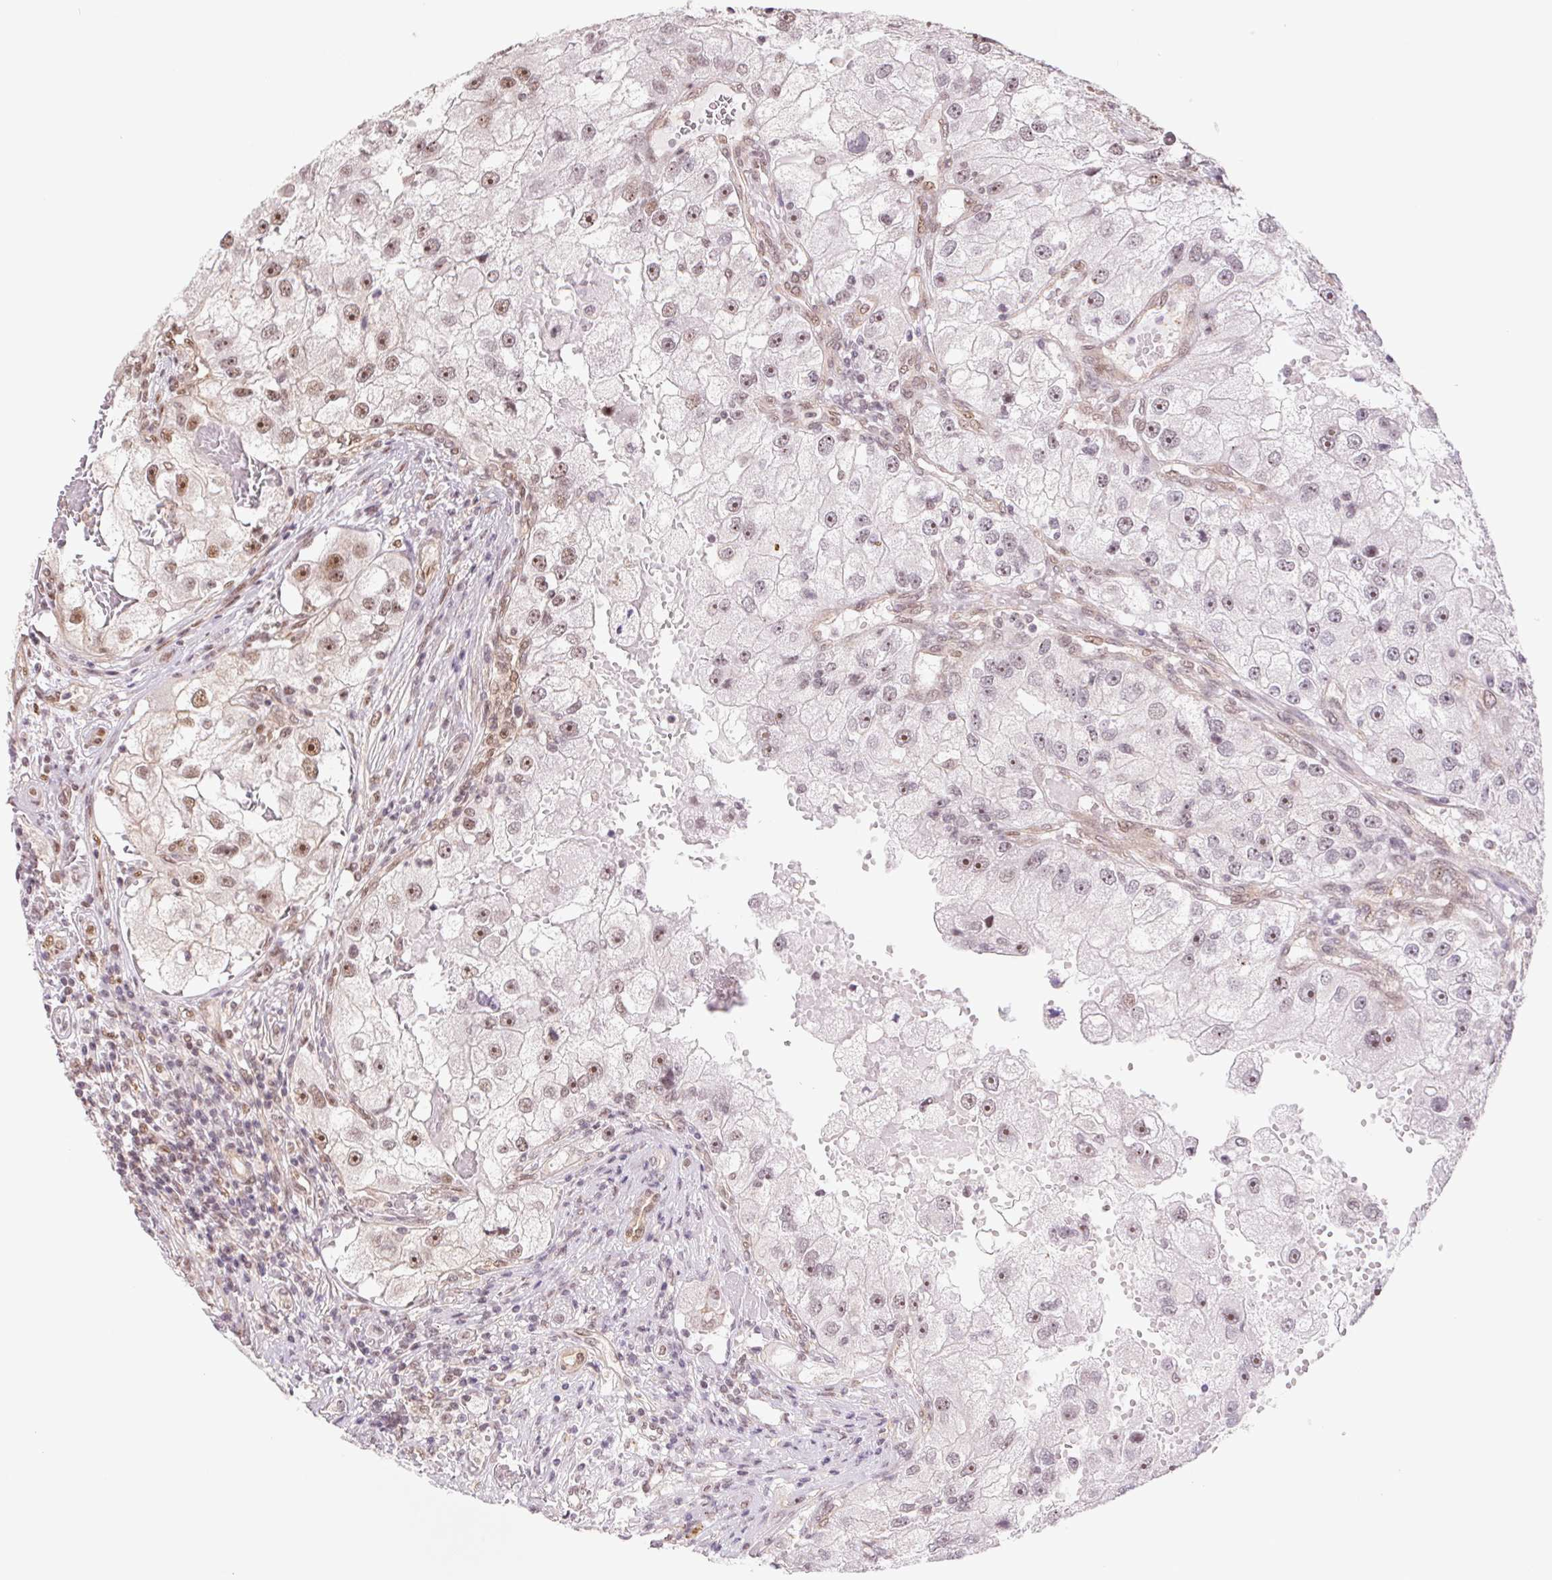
{"staining": {"intensity": "moderate", "quantity": "<25%", "location": "nuclear"}, "tissue": "renal cancer", "cell_type": "Tumor cells", "image_type": "cancer", "snomed": [{"axis": "morphology", "description": "Adenocarcinoma, NOS"}, {"axis": "topography", "description": "Kidney"}], "caption": "Immunohistochemical staining of human renal adenocarcinoma demonstrates low levels of moderate nuclear expression in about <25% of tumor cells.", "gene": "CWC25", "patient": {"sex": "male", "age": 63}}